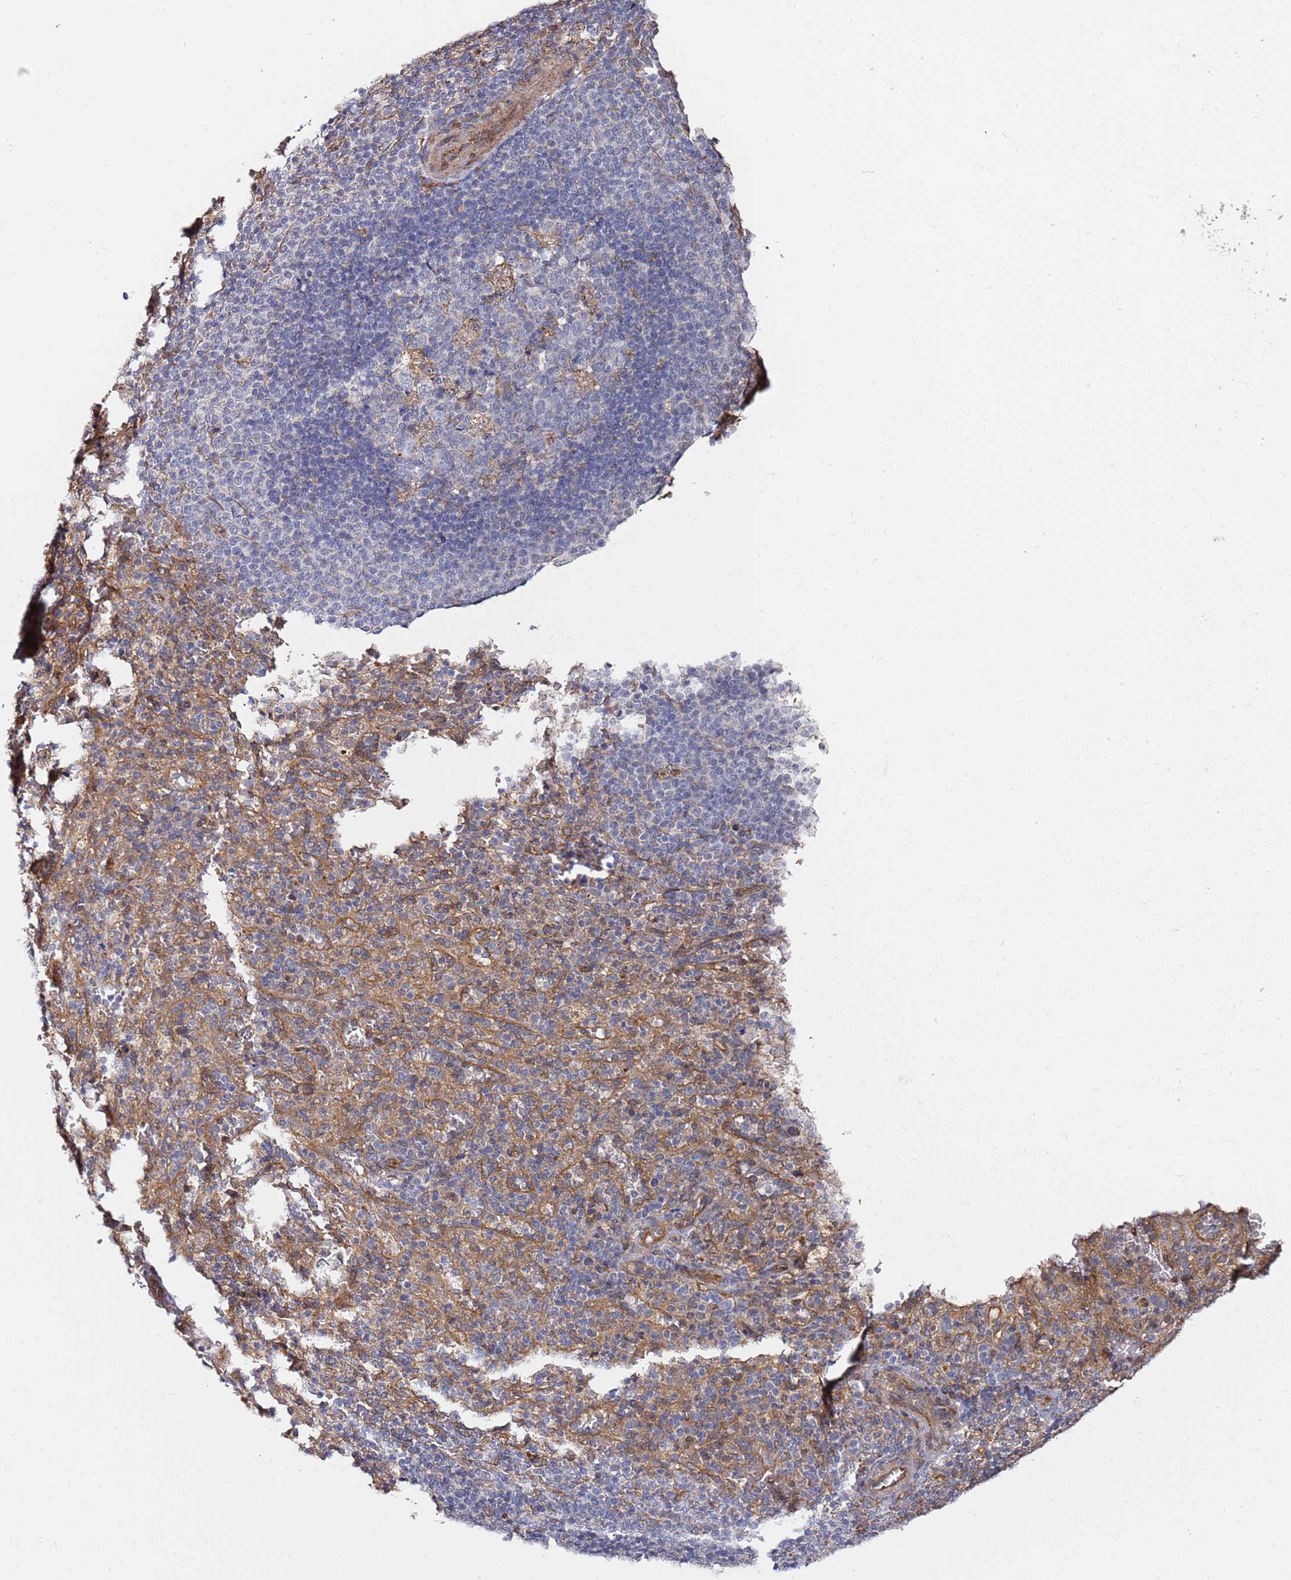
{"staining": {"intensity": "weak", "quantity": "<25%", "location": "cytoplasmic/membranous"}, "tissue": "spleen", "cell_type": "Cells in red pulp", "image_type": "normal", "snomed": [{"axis": "morphology", "description": "Normal tissue, NOS"}, {"axis": "topography", "description": "Spleen"}], "caption": "IHC of normal spleen demonstrates no positivity in cells in red pulp. The staining is performed using DAB brown chromogen with nuclei counter-stained in using hematoxylin.", "gene": "PRKAB2", "patient": {"sex": "female", "age": 21}}